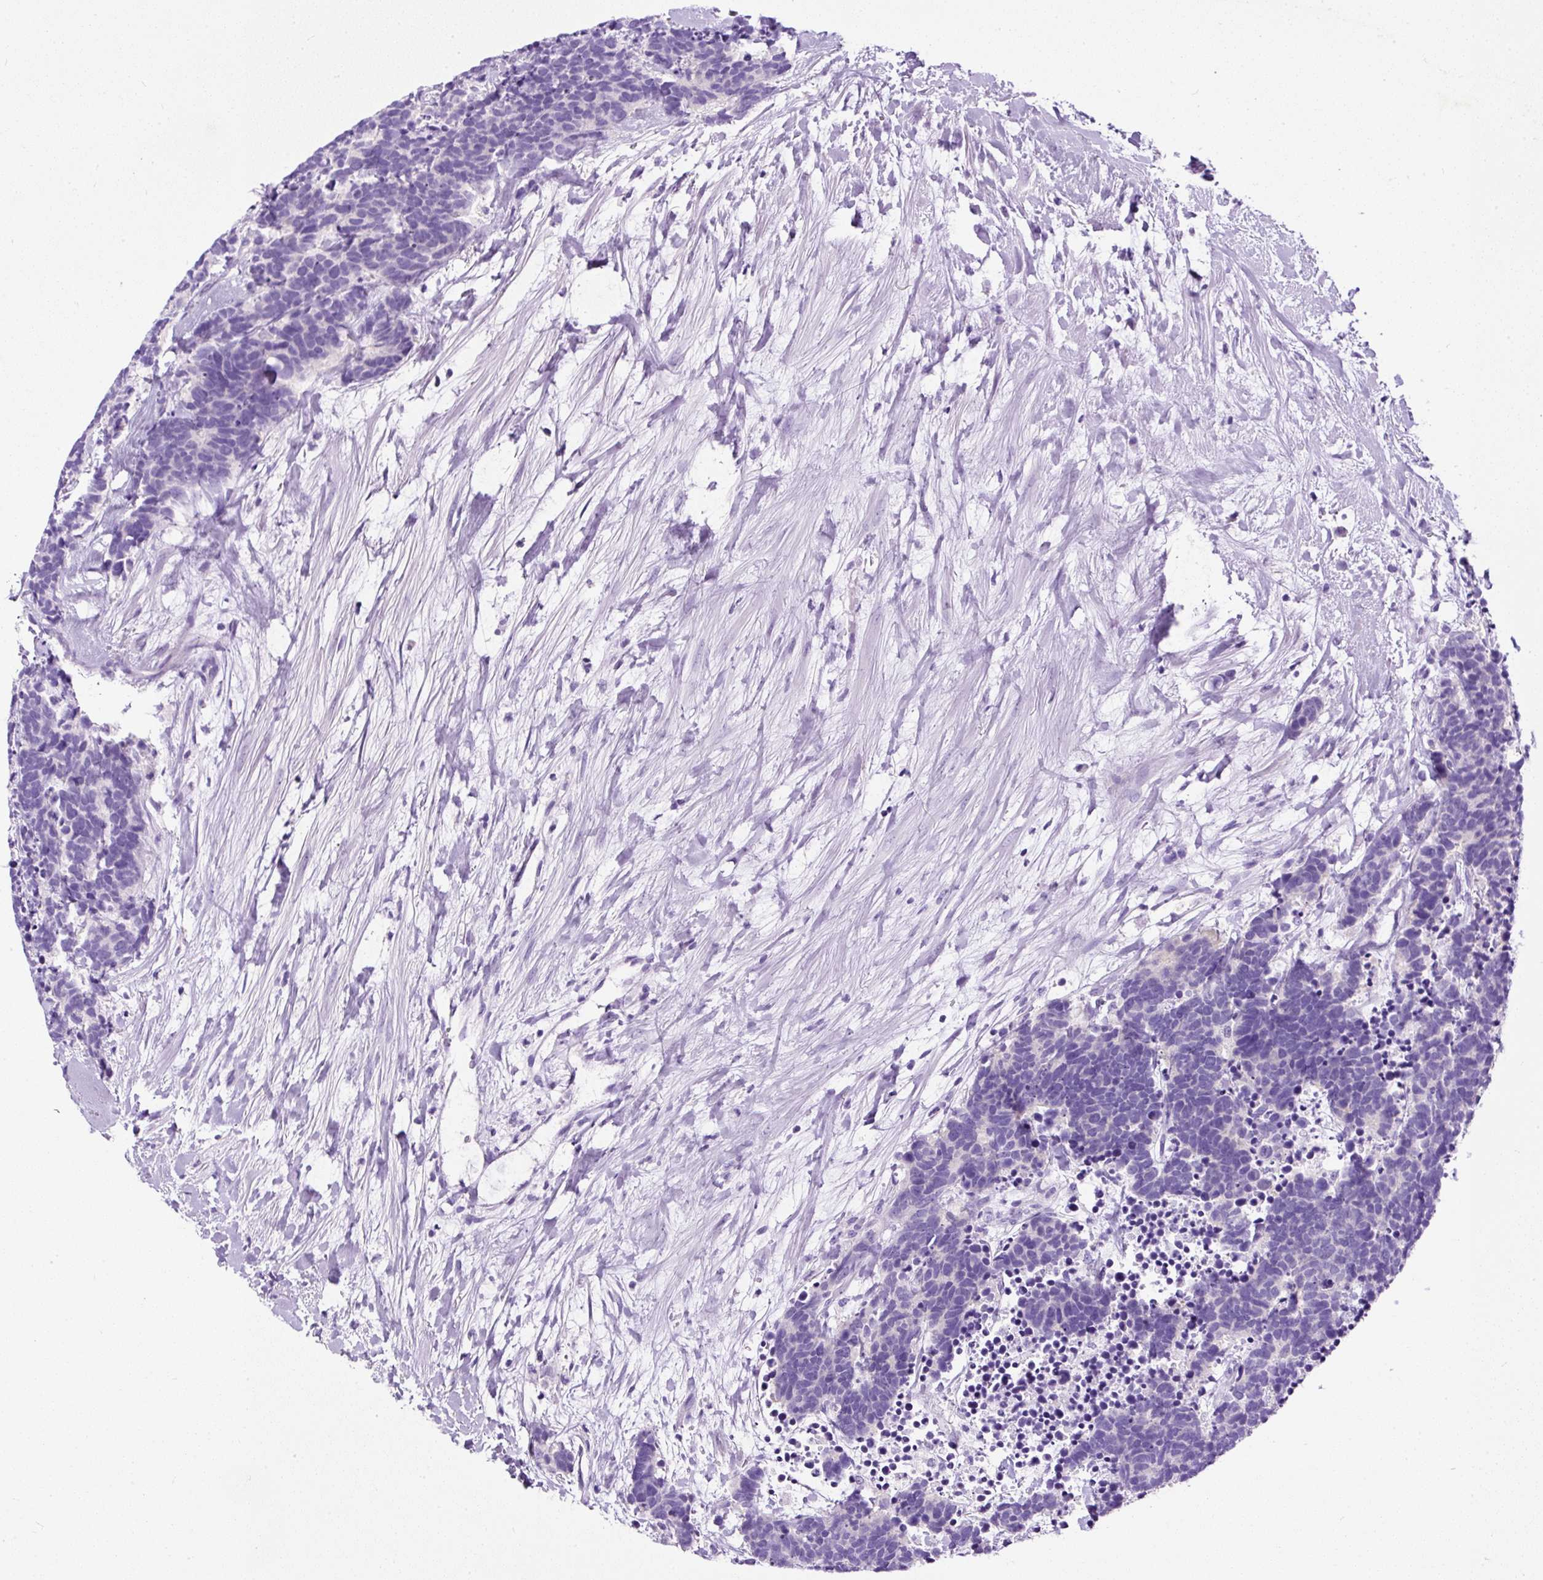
{"staining": {"intensity": "negative", "quantity": "none", "location": "none"}, "tissue": "carcinoid", "cell_type": "Tumor cells", "image_type": "cancer", "snomed": [{"axis": "morphology", "description": "Carcinoma, NOS"}, {"axis": "morphology", "description": "Carcinoid, malignant, NOS"}, {"axis": "topography", "description": "Prostate"}], "caption": "Immunohistochemistry image of neoplastic tissue: human carcinoid stained with DAB (3,3'-diaminobenzidine) shows no significant protein staining in tumor cells. The staining was performed using DAB to visualize the protein expression in brown, while the nuclei were stained in blue with hematoxylin (Magnification: 20x).", "gene": "STOX2", "patient": {"sex": "male", "age": 57}}